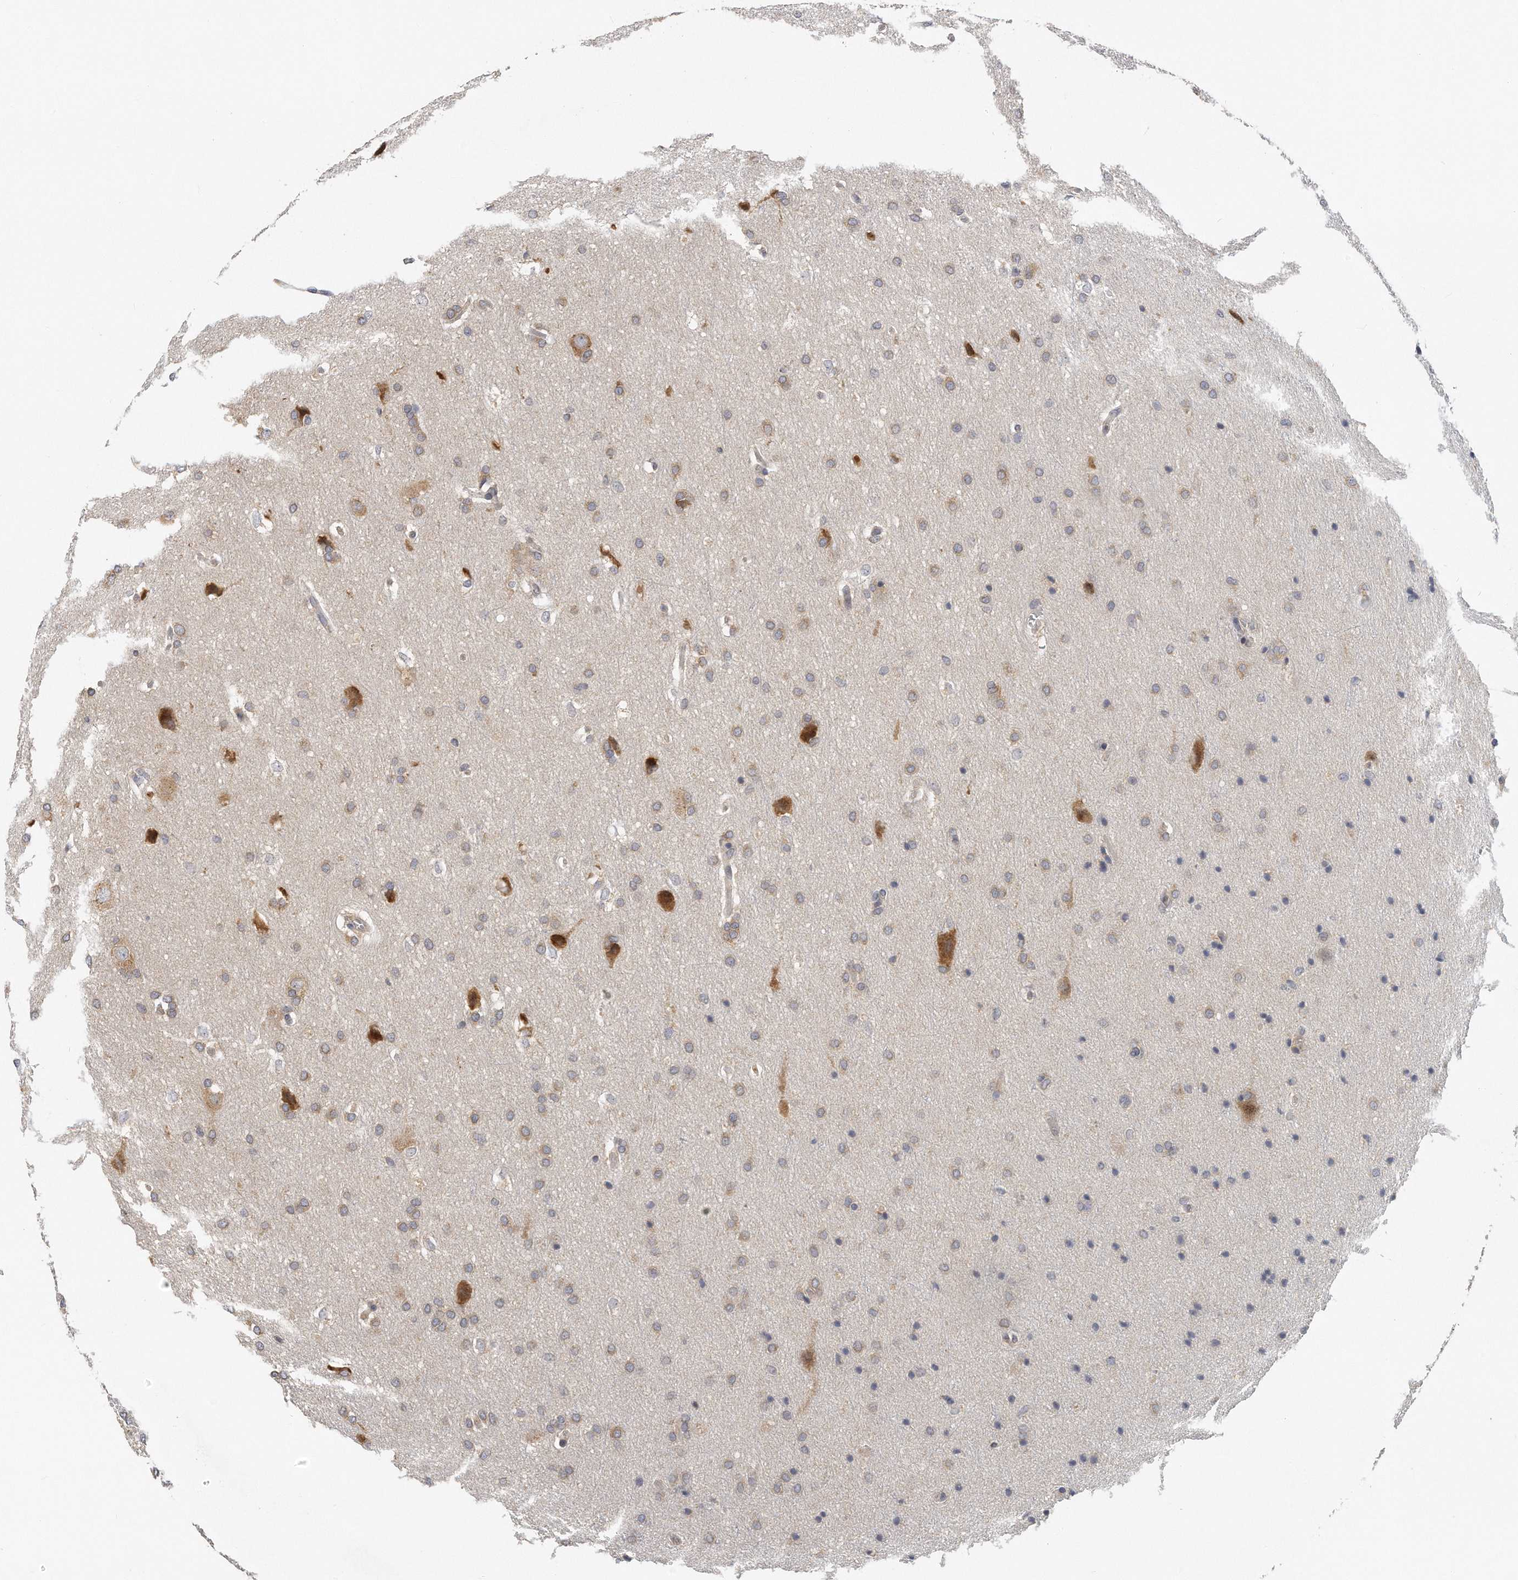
{"staining": {"intensity": "weak", "quantity": ">75%", "location": "cytoplasmic/membranous"}, "tissue": "glioma", "cell_type": "Tumor cells", "image_type": "cancer", "snomed": [{"axis": "morphology", "description": "Glioma, malignant, Low grade"}, {"axis": "topography", "description": "Brain"}], "caption": "Protein expression by immunohistochemistry (IHC) demonstrates weak cytoplasmic/membranous staining in about >75% of tumor cells in glioma.", "gene": "EIF3I", "patient": {"sex": "female", "age": 37}}